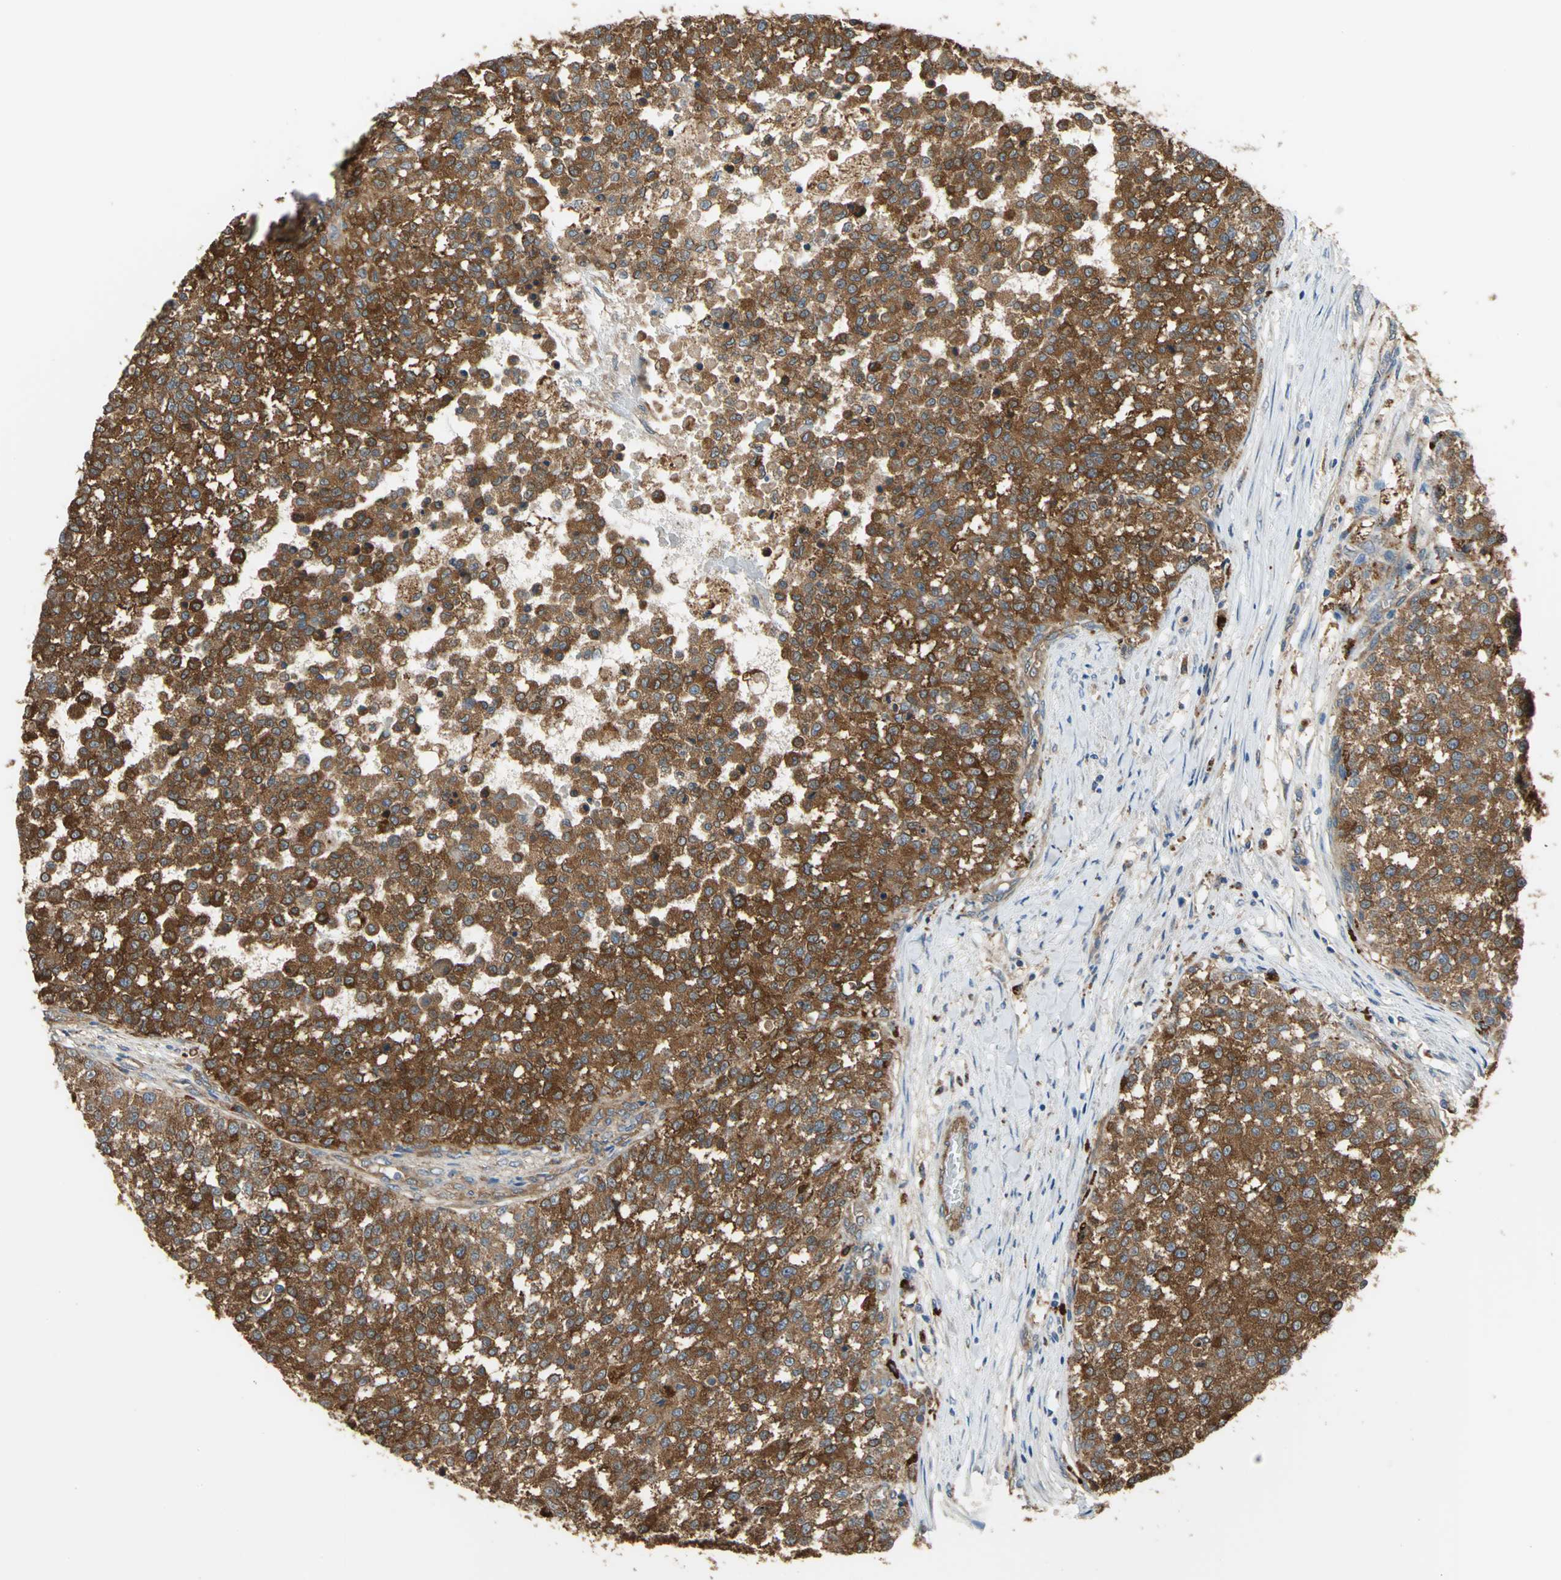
{"staining": {"intensity": "strong", "quantity": ">75%", "location": "cytoplasmic/membranous"}, "tissue": "testis cancer", "cell_type": "Tumor cells", "image_type": "cancer", "snomed": [{"axis": "morphology", "description": "Seminoma, NOS"}, {"axis": "topography", "description": "Testis"}], "caption": "Seminoma (testis) stained with a protein marker demonstrates strong staining in tumor cells.", "gene": "DIAPH2", "patient": {"sex": "male", "age": 59}}